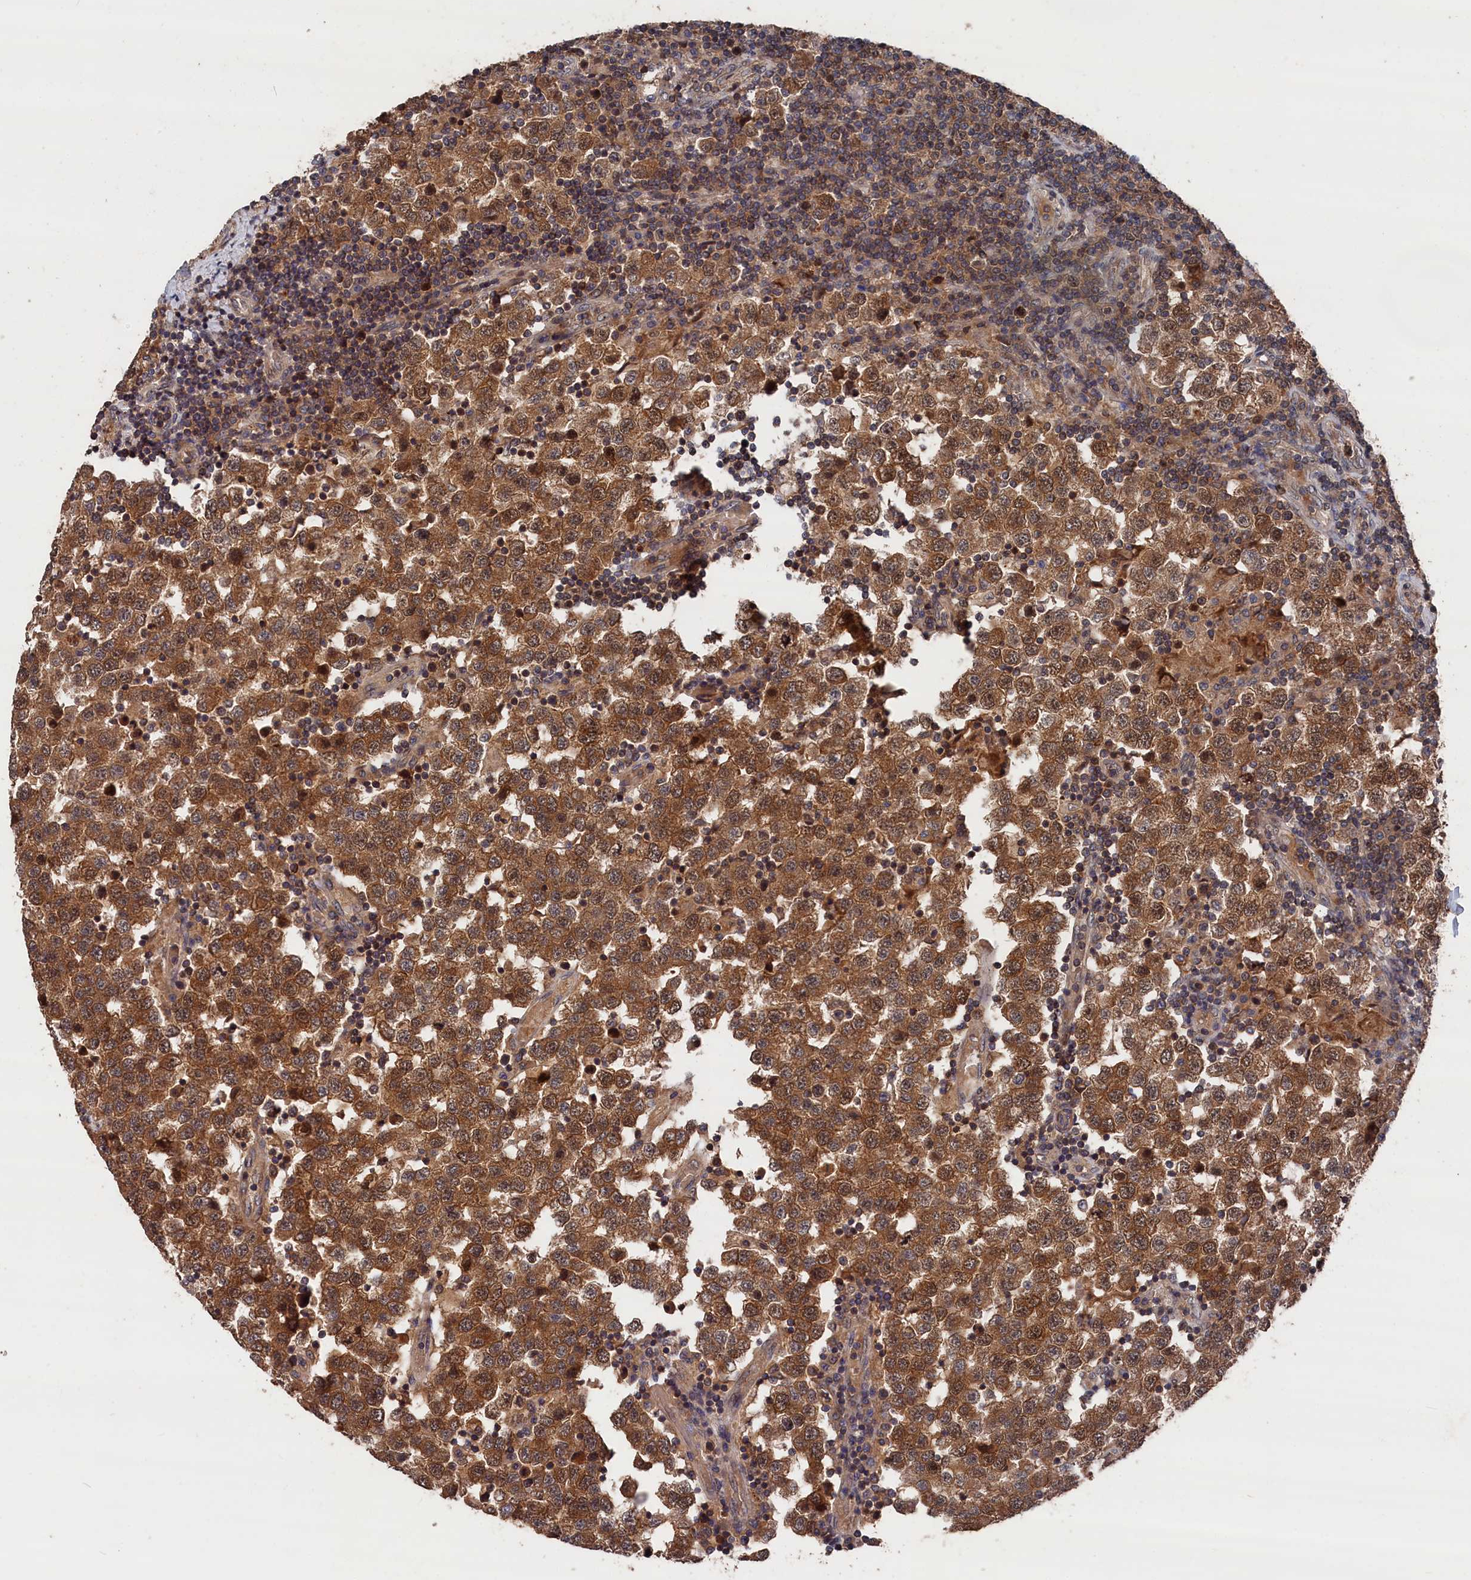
{"staining": {"intensity": "strong", "quantity": ">75%", "location": "cytoplasmic/membranous,nuclear"}, "tissue": "testis cancer", "cell_type": "Tumor cells", "image_type": "cancer", "snomed": [{"axis": "morphology", "description": "Seminoma, NOS"}, {"axis": "topography", "description": "Testis"}], "caption": "Testis cancer (seminoma) tissue displays strong cytoplasmic/membranous and nuclear positivity in approximately >75% of tumor cells, visualized by immunohistochemistry.", "gene": "RMI2", "patient": {"sex": "male", "age": 34}}